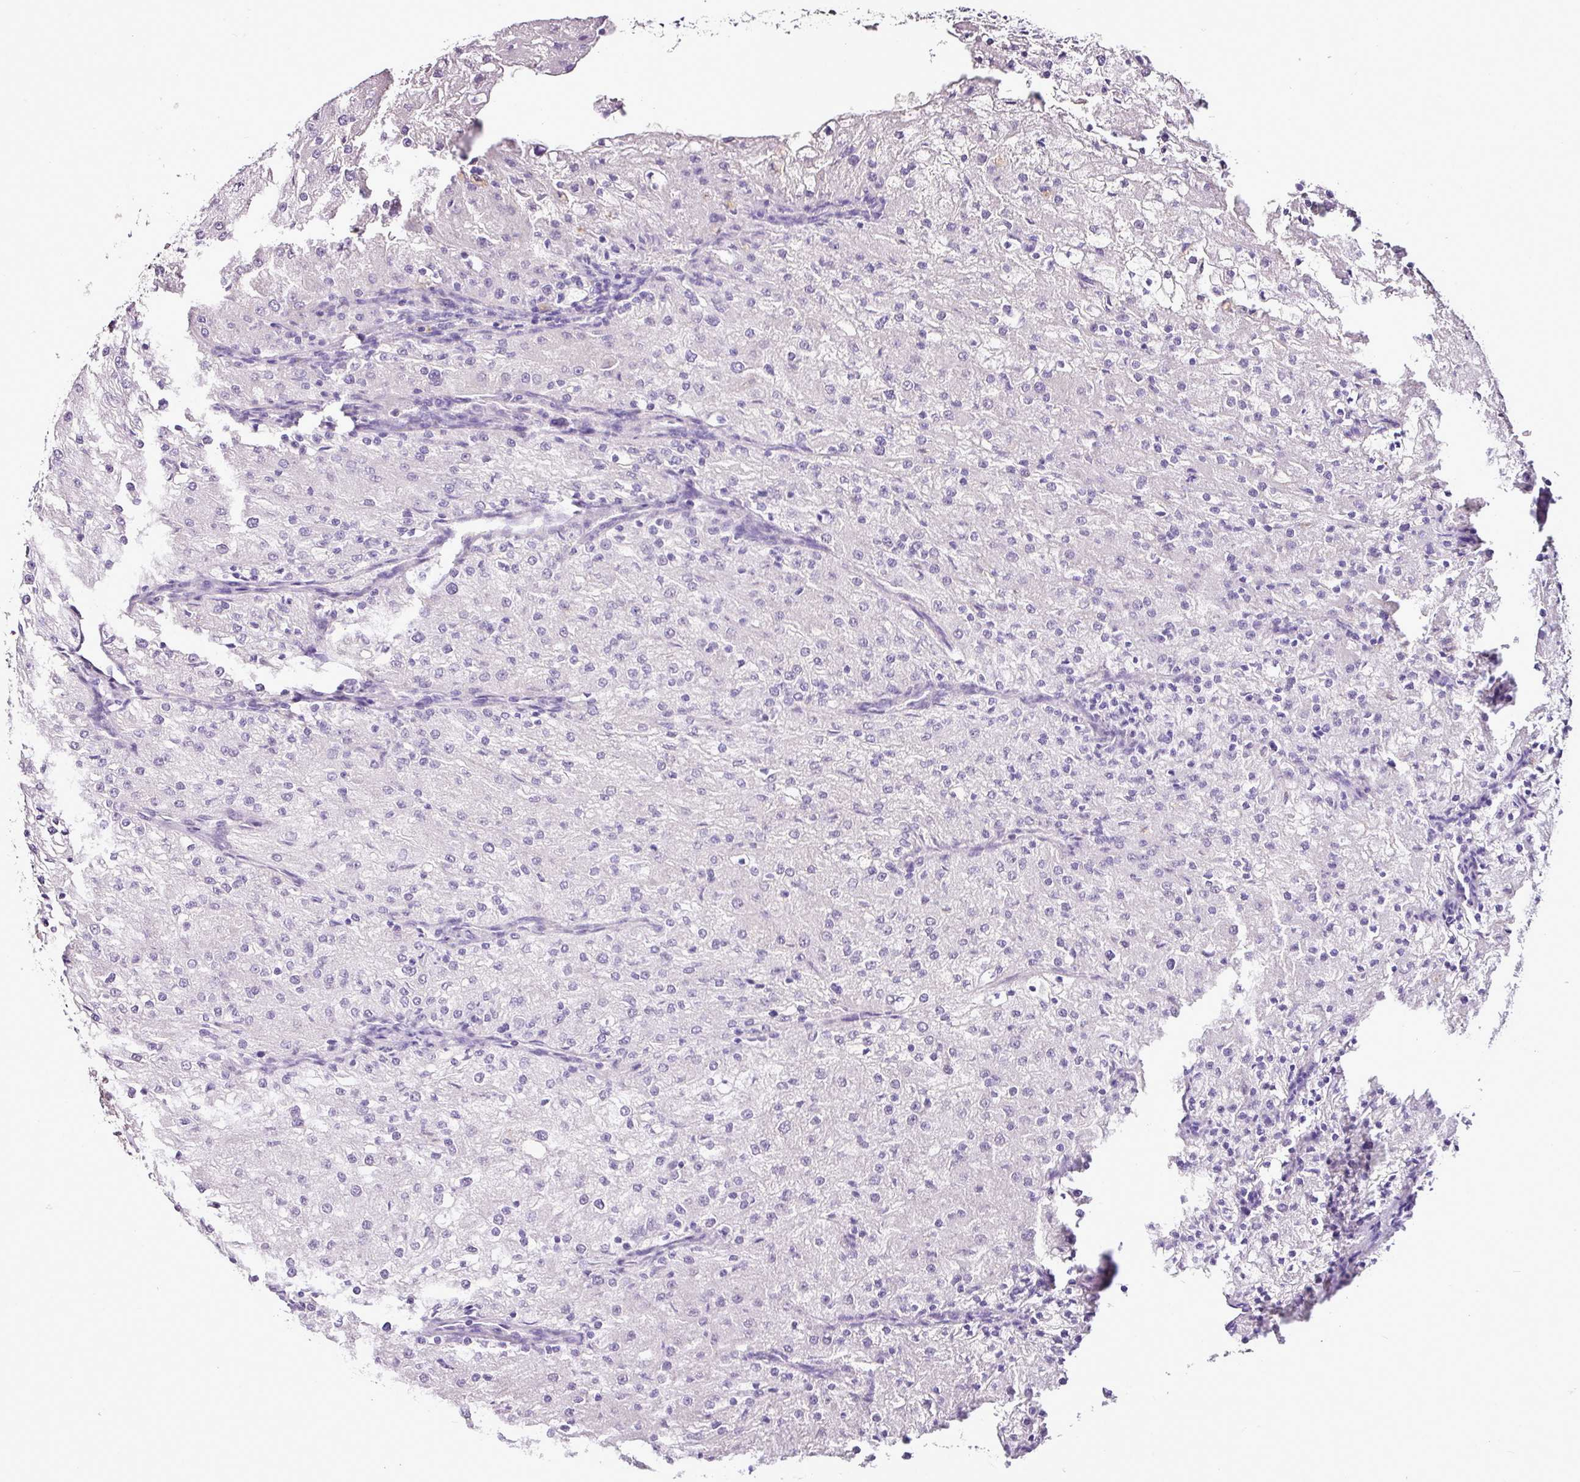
{"staining": {"intensity": "negative", "quantity": "none", "location": "none"}, "tissue": "renal cancer", "cell_type": "Tumor cells", "image_type": "cancer", "snomed": [{"axis": "morphology", "description": "Adenocarcinoma, NOS"}, {"axis": "topography", "description": "Kidney"}], "caption": "Immunohistochemical staining of renal adenocarcinoma demonstrates no significant expression in tumor cells.", "gene": "ESR1", "patient": {"sex": "female", "age": 74}}